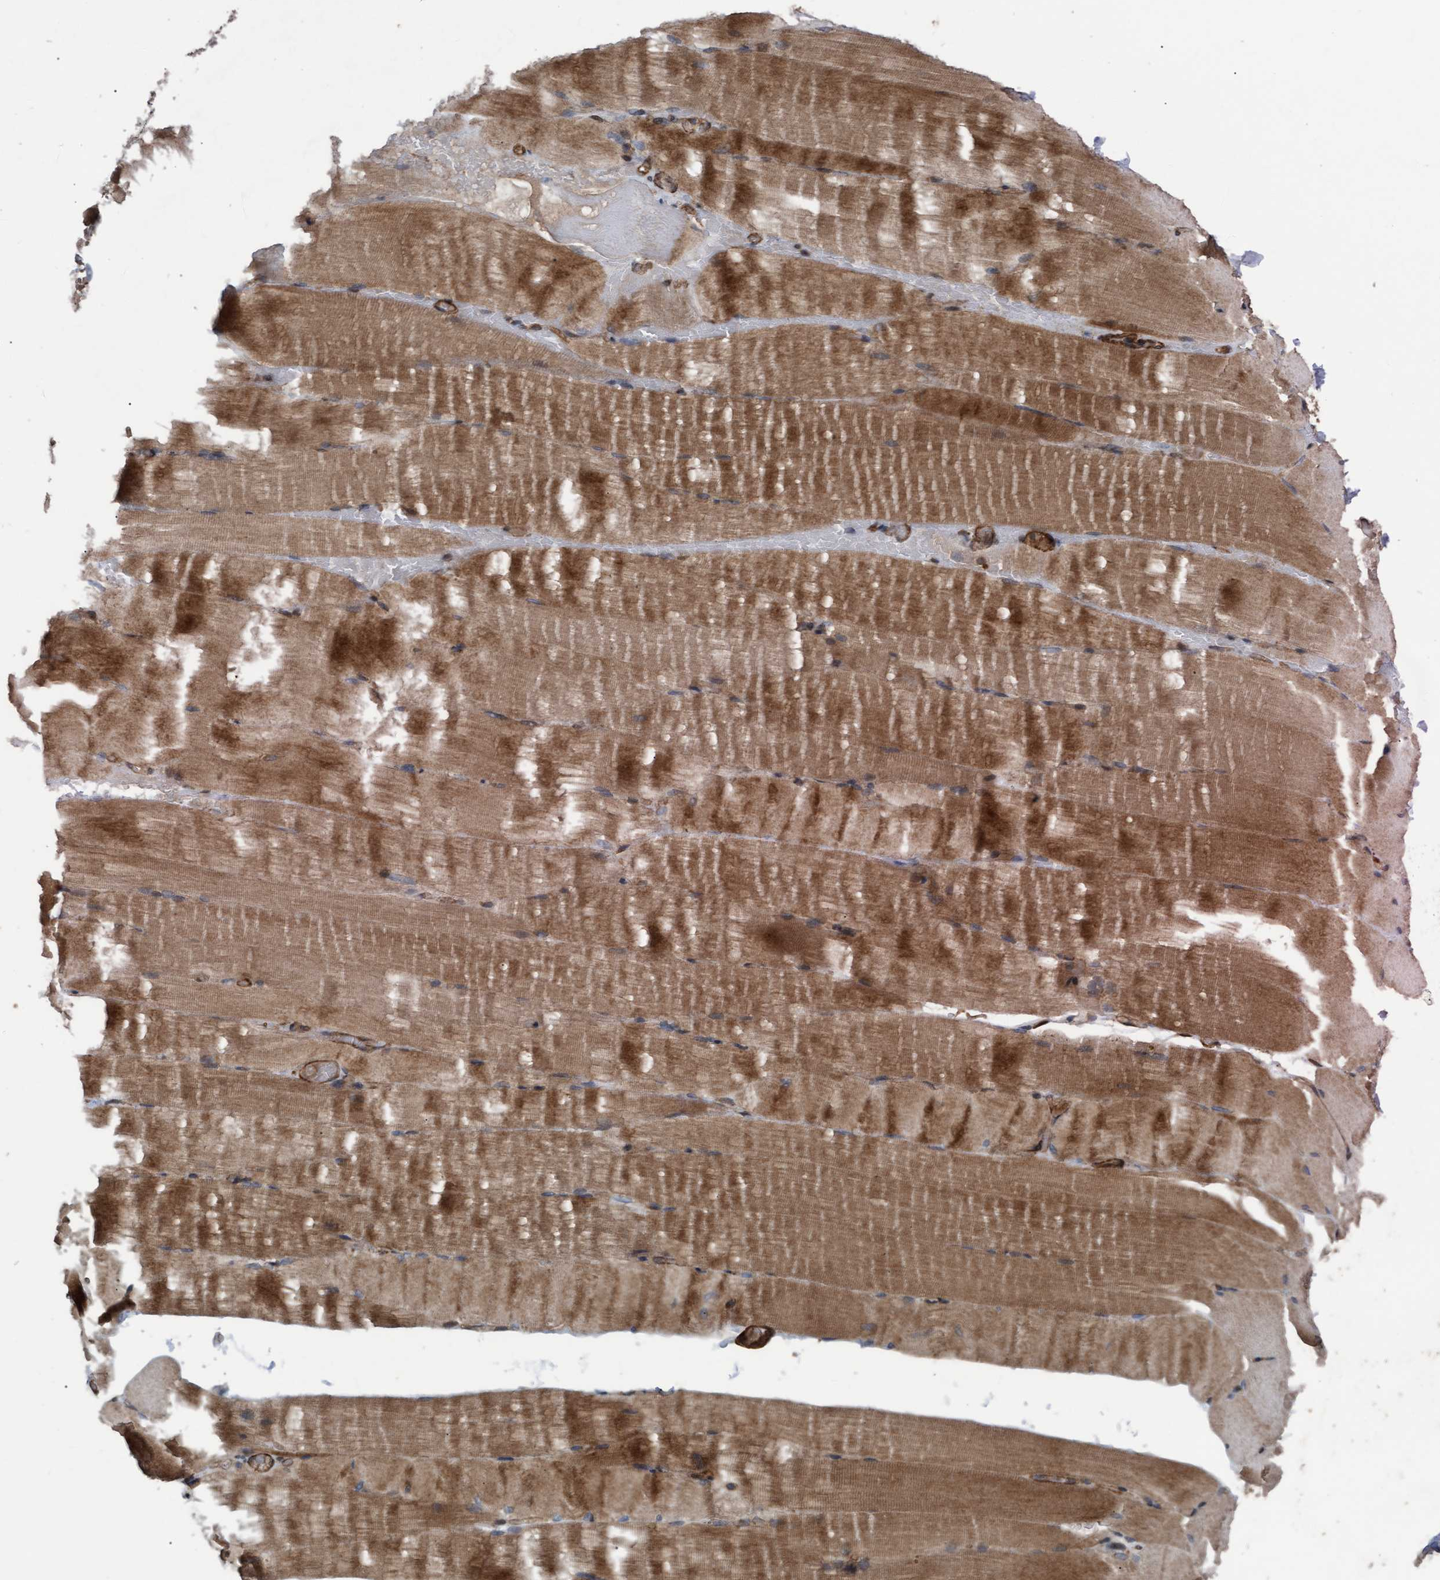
{"staining": {"intensity": "moderate", "quantity": ">75%", "location": "cytoplasmic/membranous"}, "tissue": "skeletal muscle", "cell_type": "Myocytes", "image_type": "normal", "snomed": [{"axis": "morphology", "description": "Normal tissue, NOS"}, {"axis": "topography", "description": "Skeletal muscle"}, {"axis": "topography", "description": "Parathyroid gland"}], "caption": "Myocytes demonstrate moderate cytoplasmic/membranous staining in approximately >75% of cells in unremarkable skeletal muscle. The staining was performed using DAB (3,3'-diaminobenzidine), with brown indicating positive protein expression. Nuclei are stained blue with hematoxylin.", "gene": "GGT6", "patient": {"sex": "female", "age": 37}}